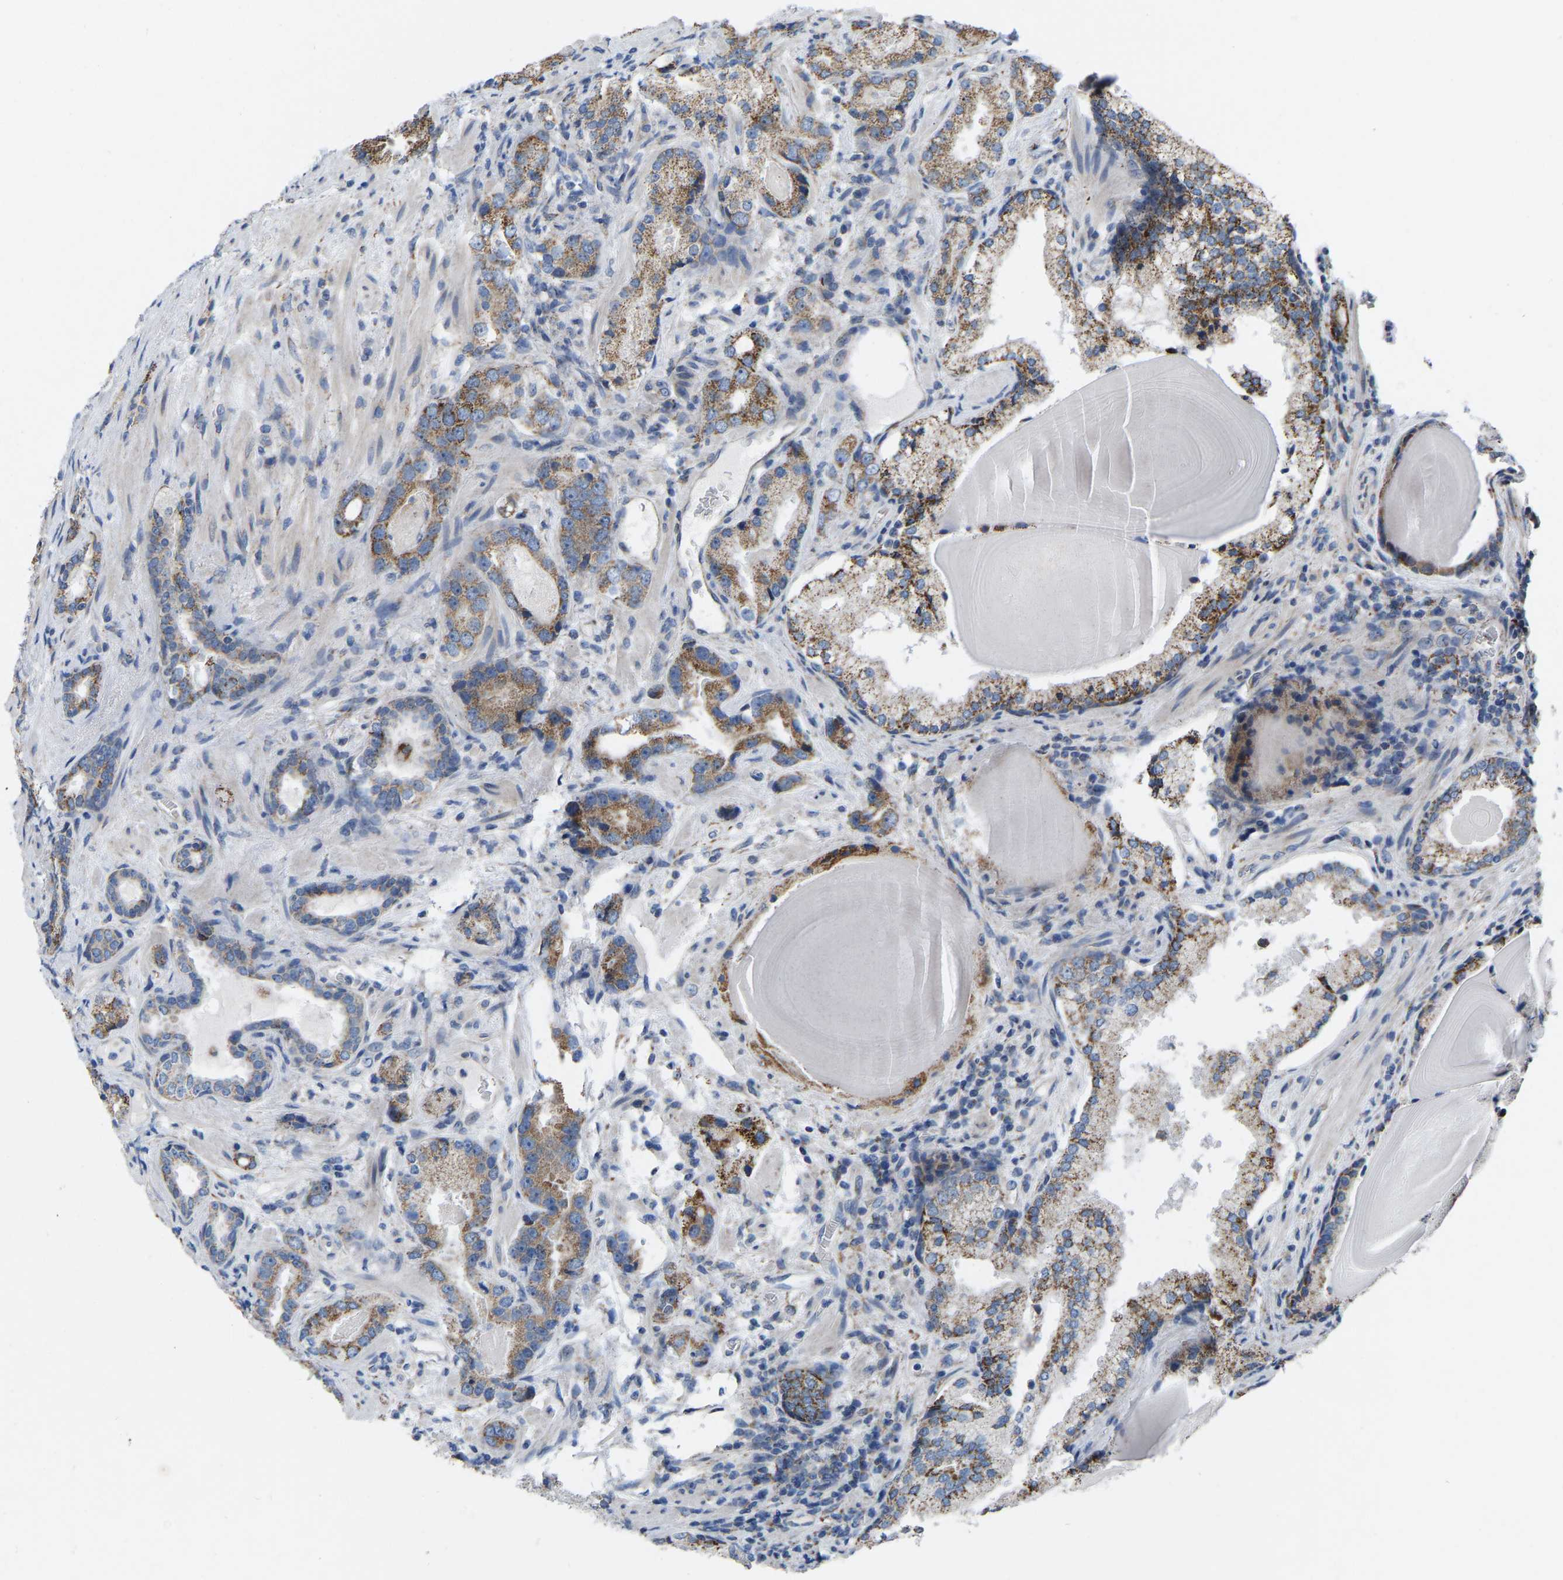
{"staining": {"intensity": "moderate", "quantity": ">75%", "location": "cytoplasmic/membranous"}, "tissue": "prostate cancer", "cell_type": "Tumor cells", "image_type": "cancer", "snomed": [{"axis": "morphology", "description": "Adenocarcinoma, High grade"}, {"axis": "topography", "description": "Prostate"}], "caption": "A histopathology image of prostate cancer stained for a protein reveals moderate cytoplasmic/membranous brown staining in tumor cells.", "gene": "BCL10", "patient": {"sex": "male", "age": 63}}